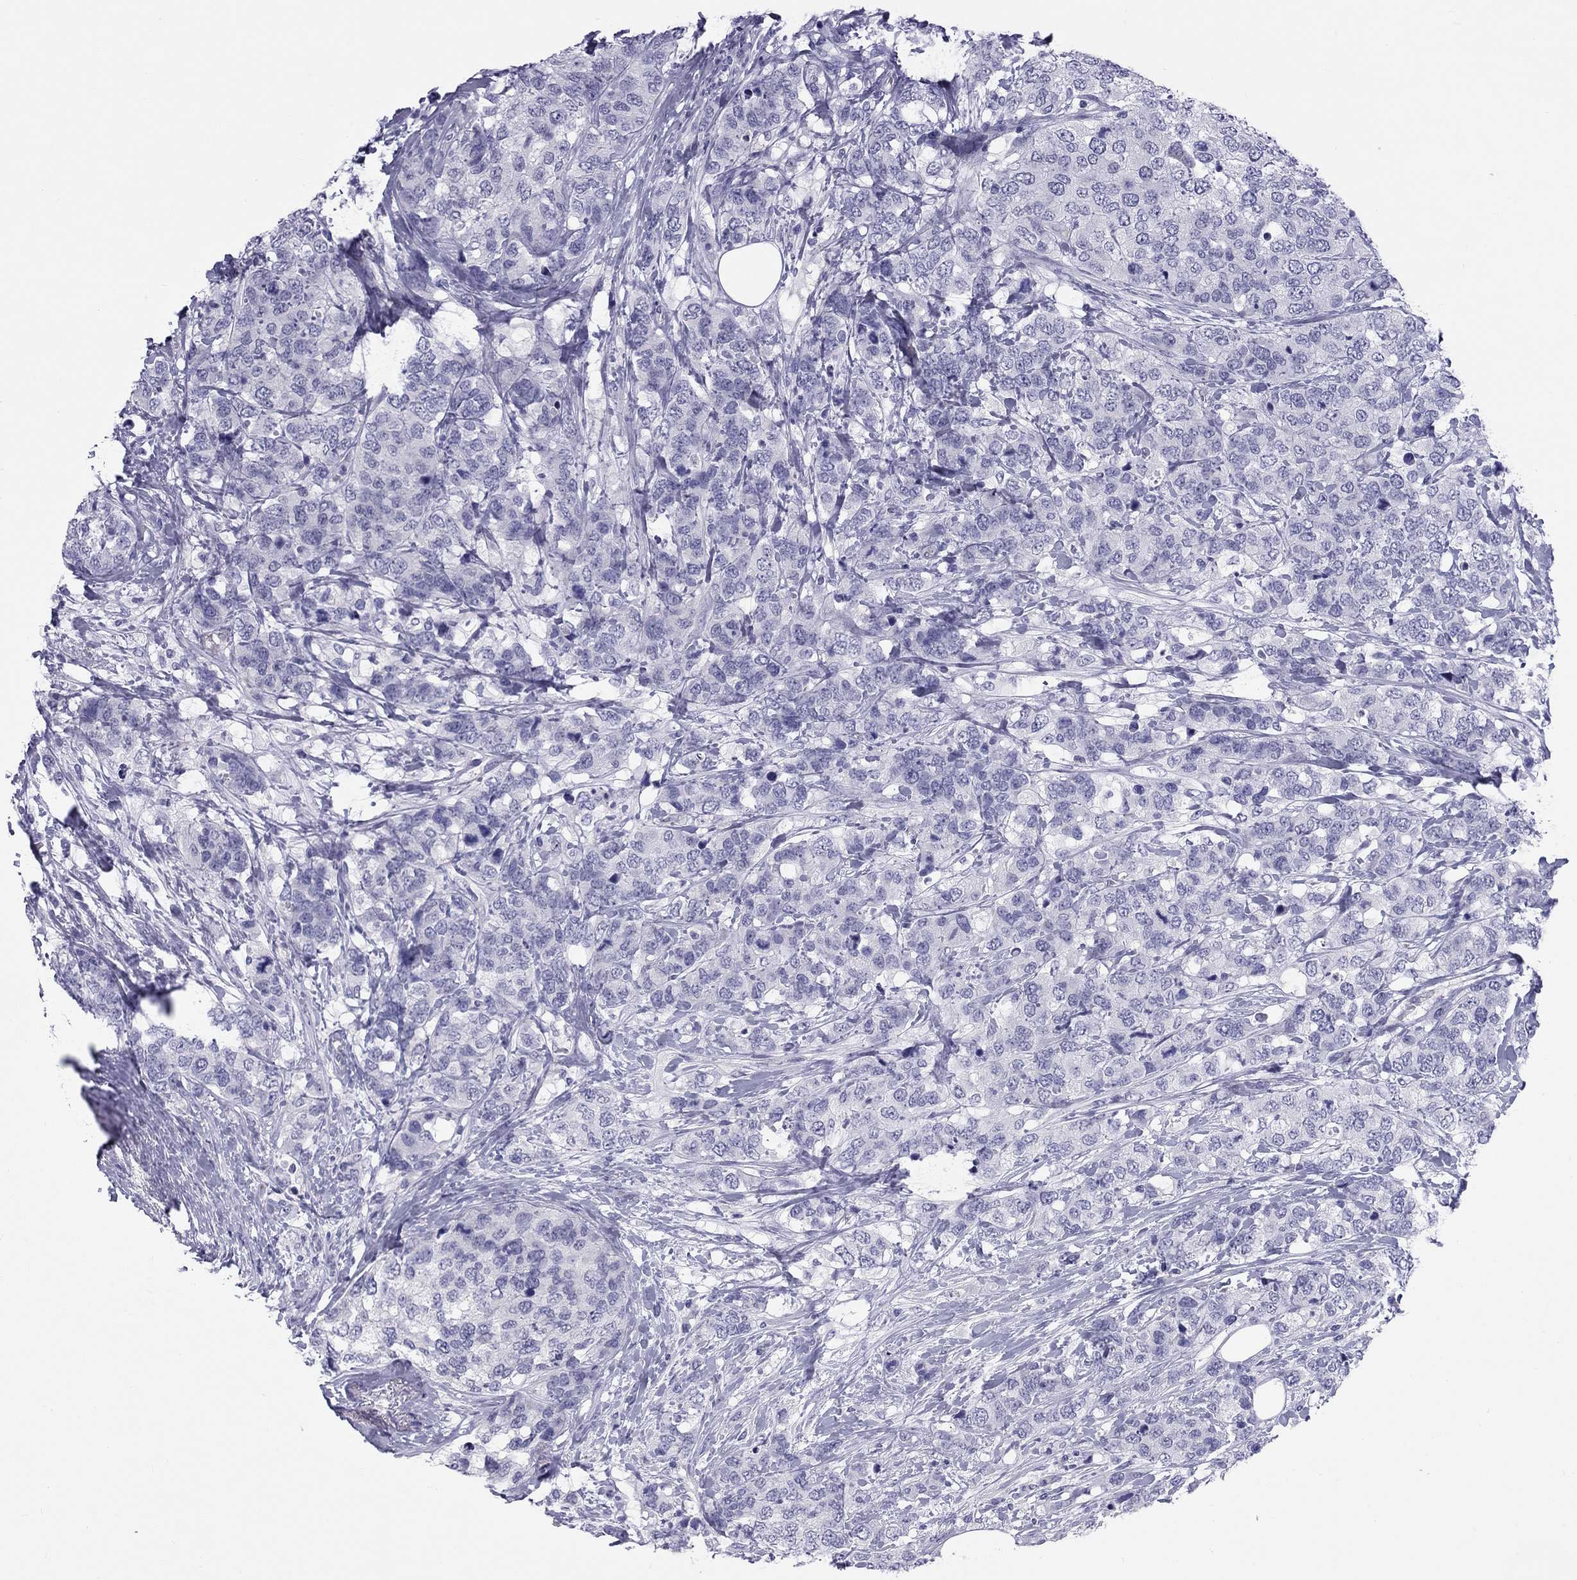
{"staining": {"intensity": "negative", "quantity": "none", "location": "none"}, "tissue": "breast cancer", "cell_type": "Tumor cells", "image_type": "cancer", "snomed": [{"axis": "morphology", "description": "Lobular carcinoma"}, {"axis": "topography", "description": "Breast"}], "caption": "Tumor cells show no significant protein expression in breast lobular carcinoma.", "gene": "FSCN3", "patient": {"sex": "female", "age": 59}}